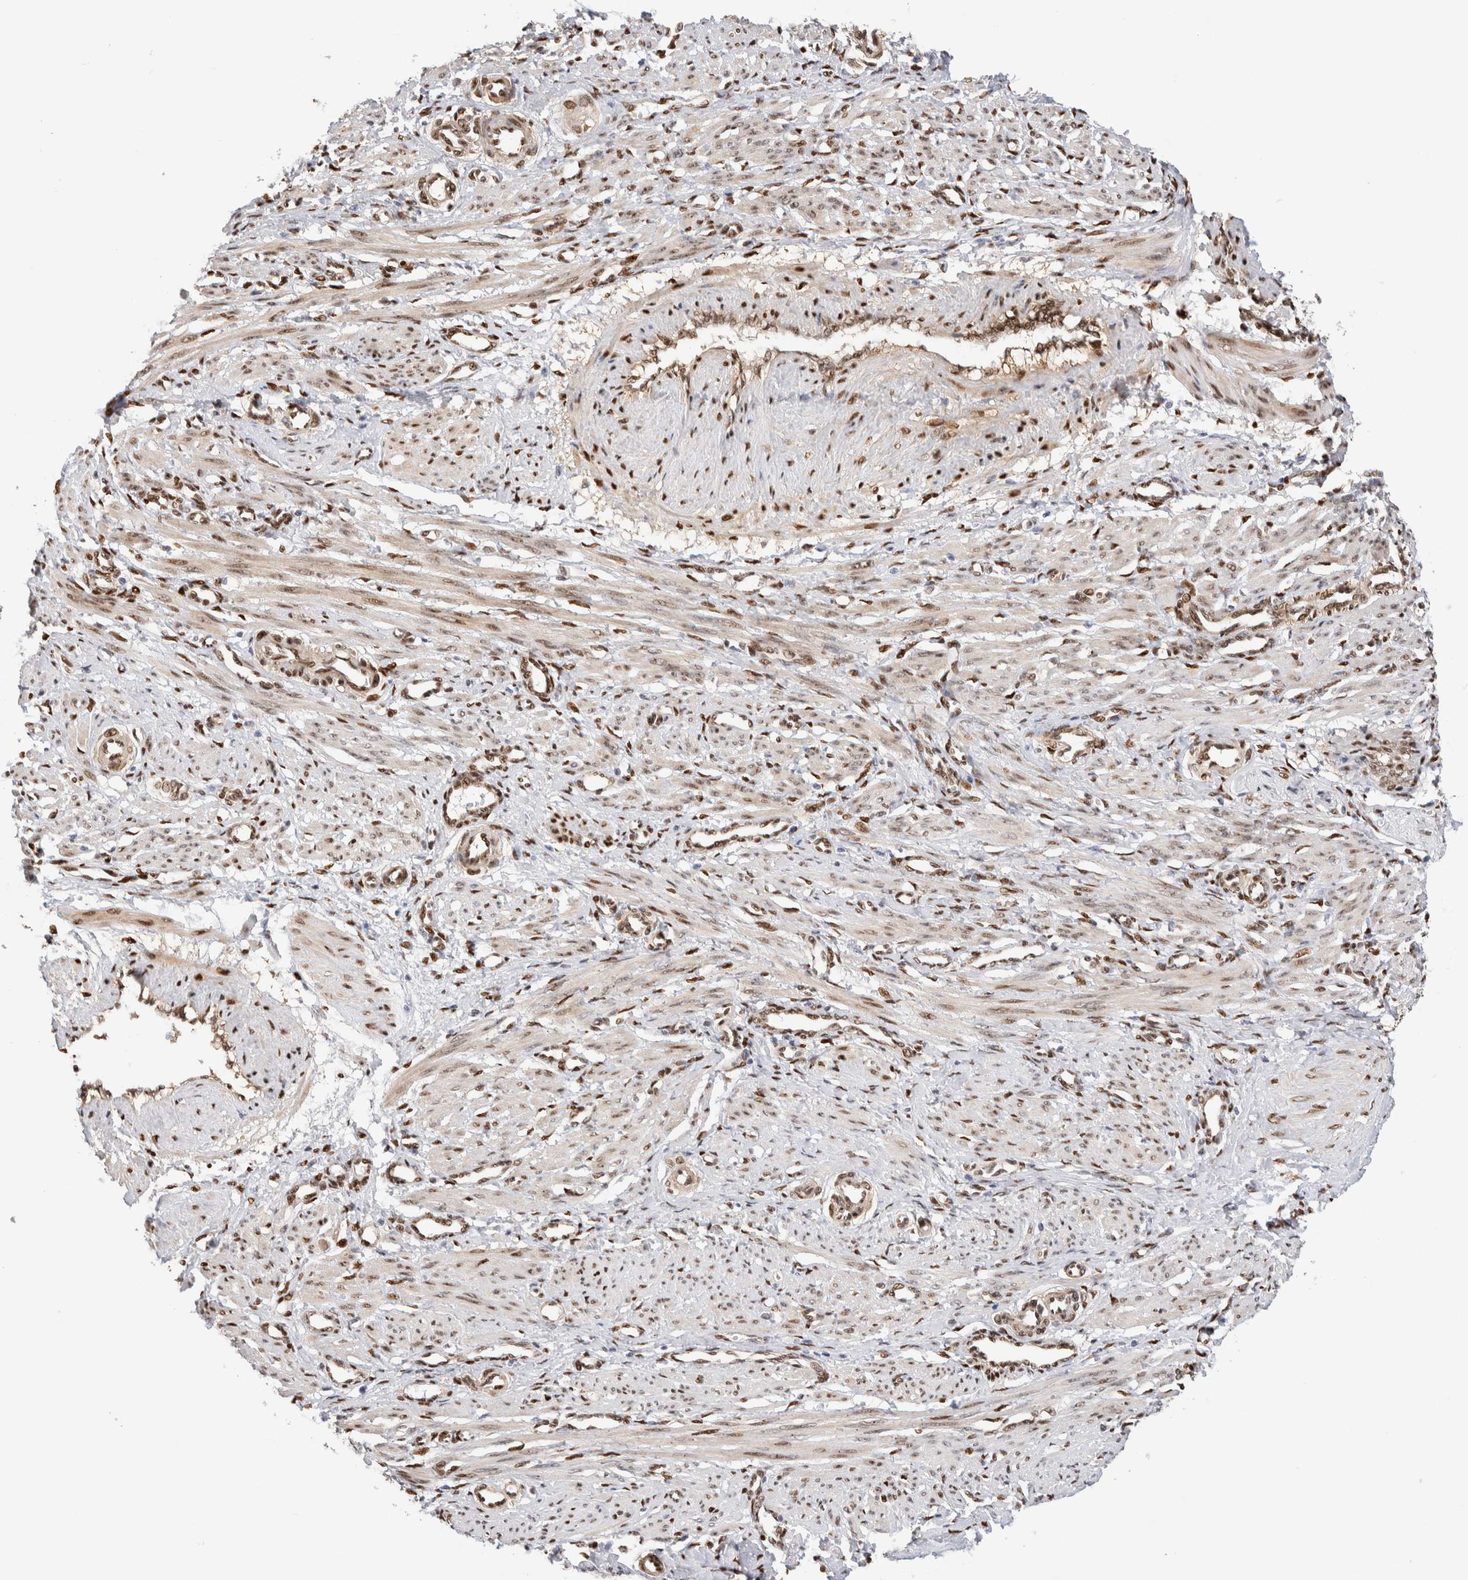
{"staining": {"intensity": "moderate", "quantity": ">75%", "location": "nuclear"}, "tissue": "smooth muscle", "cell_type": "Smooth muscle cells", "image_type": "normal", "snomed": [{"axis": "morphology", "description": "Normal tissue, NOS"}, {"axis": "topography", "description": "Endometrium"}], "caption": "Smooth muscle stained with immunohistochemistry (IHC) displays moderate nuclear positivity in approximately >75% of smooth muscle cells. The staining was performed using DAB, with brown indicating positive protein expression. Nuclei are stained blue with hematoxylin.", "gene": "NSMAF", "patient": {"sex": "female", "age": 33}}